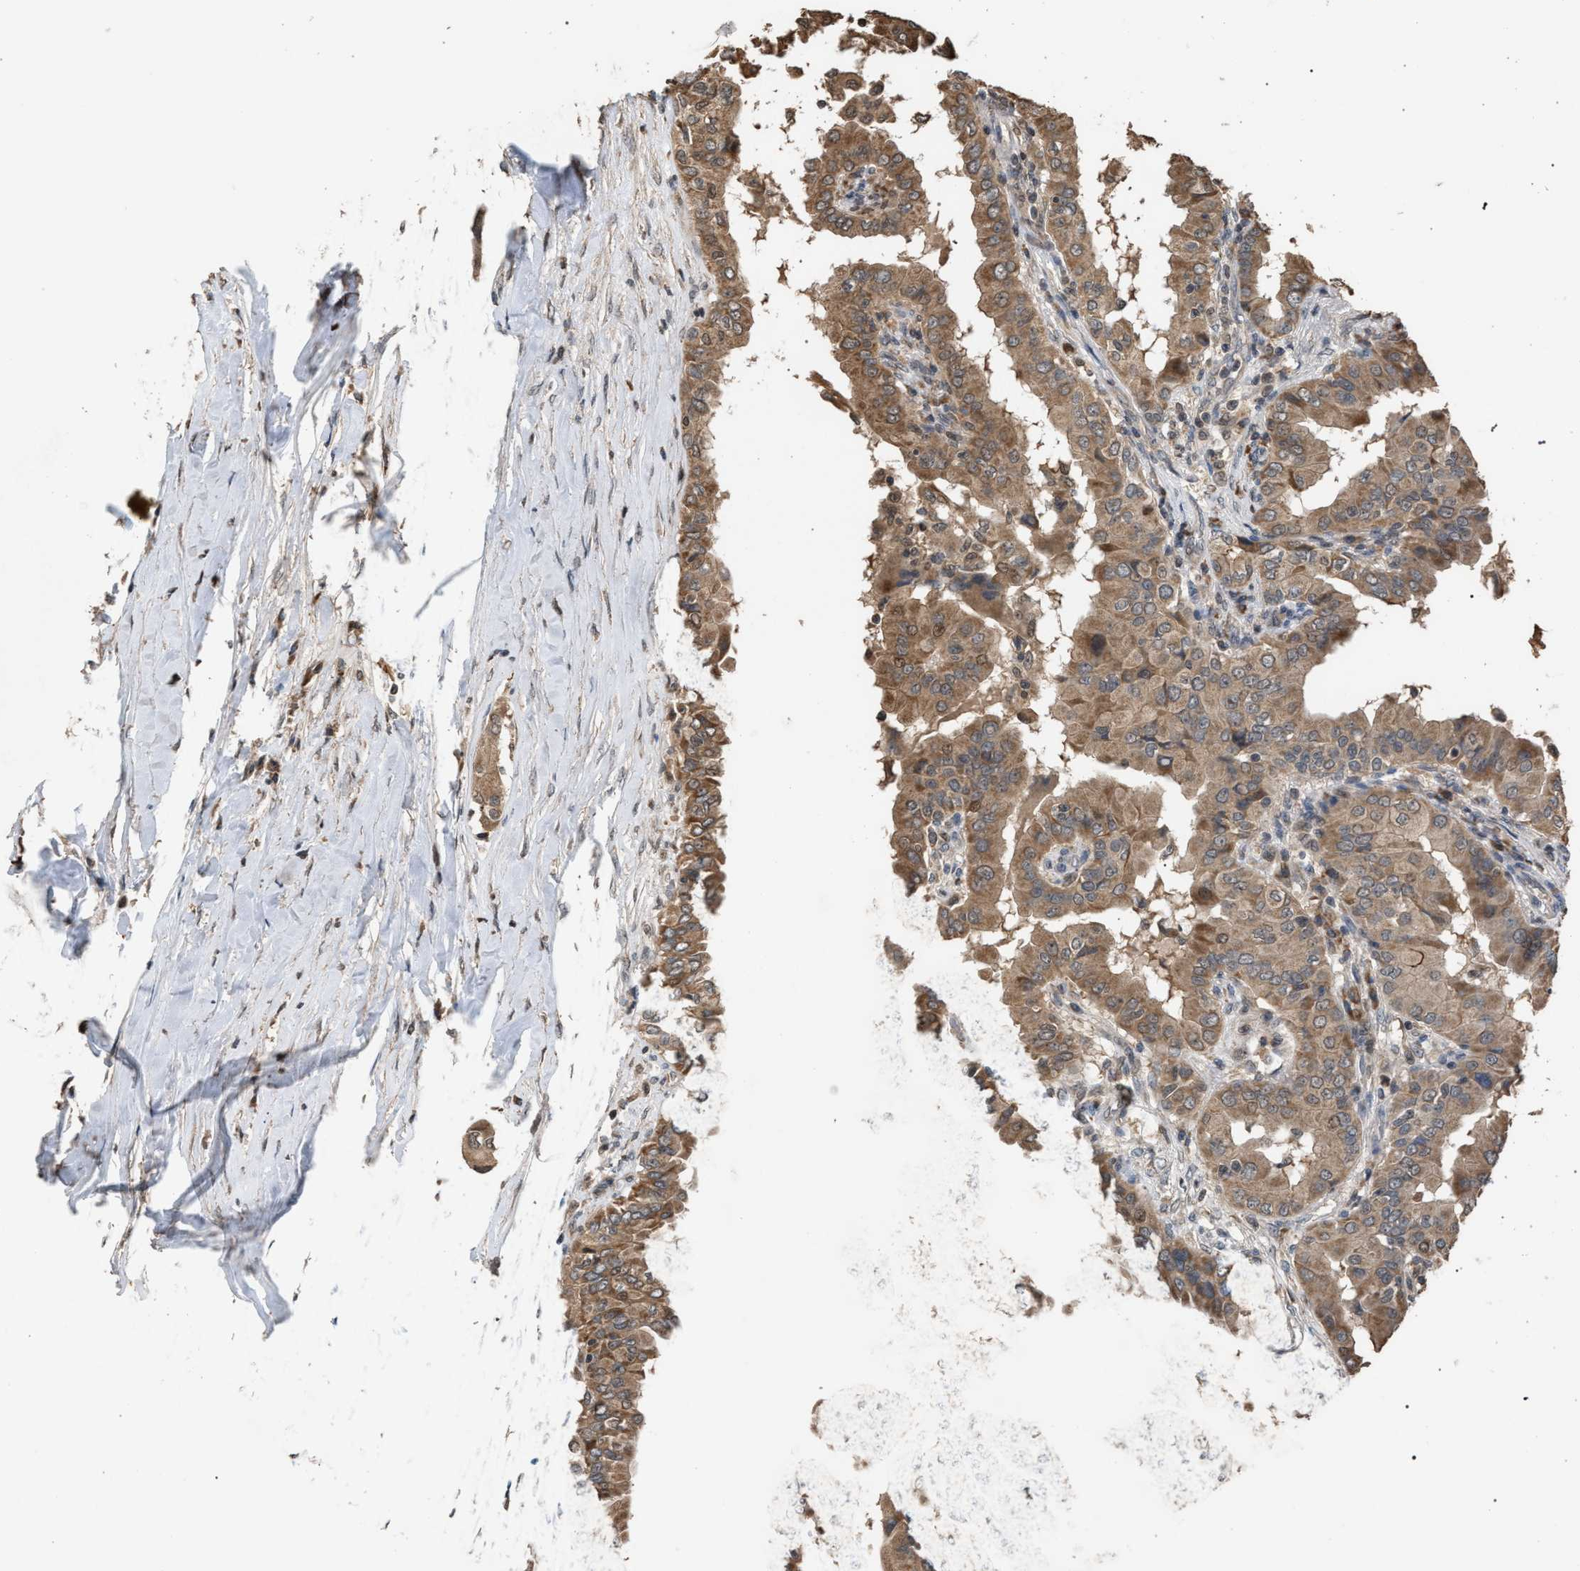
{"staining": {"intensity": "moderate", "quantity": ">75%", "location": "cytoplasmic/membranous"}, "tissue": "thyroid cancer", "cell_type": "Tumor cells", "image_type": "cancer", "snomed": [{"axis": "morphology", "description": "Papillary adenocarcinoma, NOS"}, {"axis": "topography", "description": "Thyroid gland"}], "caption": "This photomicrograph shows thyroid cancer stained with IHC to label a protein in brown. The cytoplasmic/membranous of tumor cells show moderate positivity for the protein. Nuclei are counter-stained blue.", "gene": "NAA35", "patient": {"sex": "male", "age": 33}}